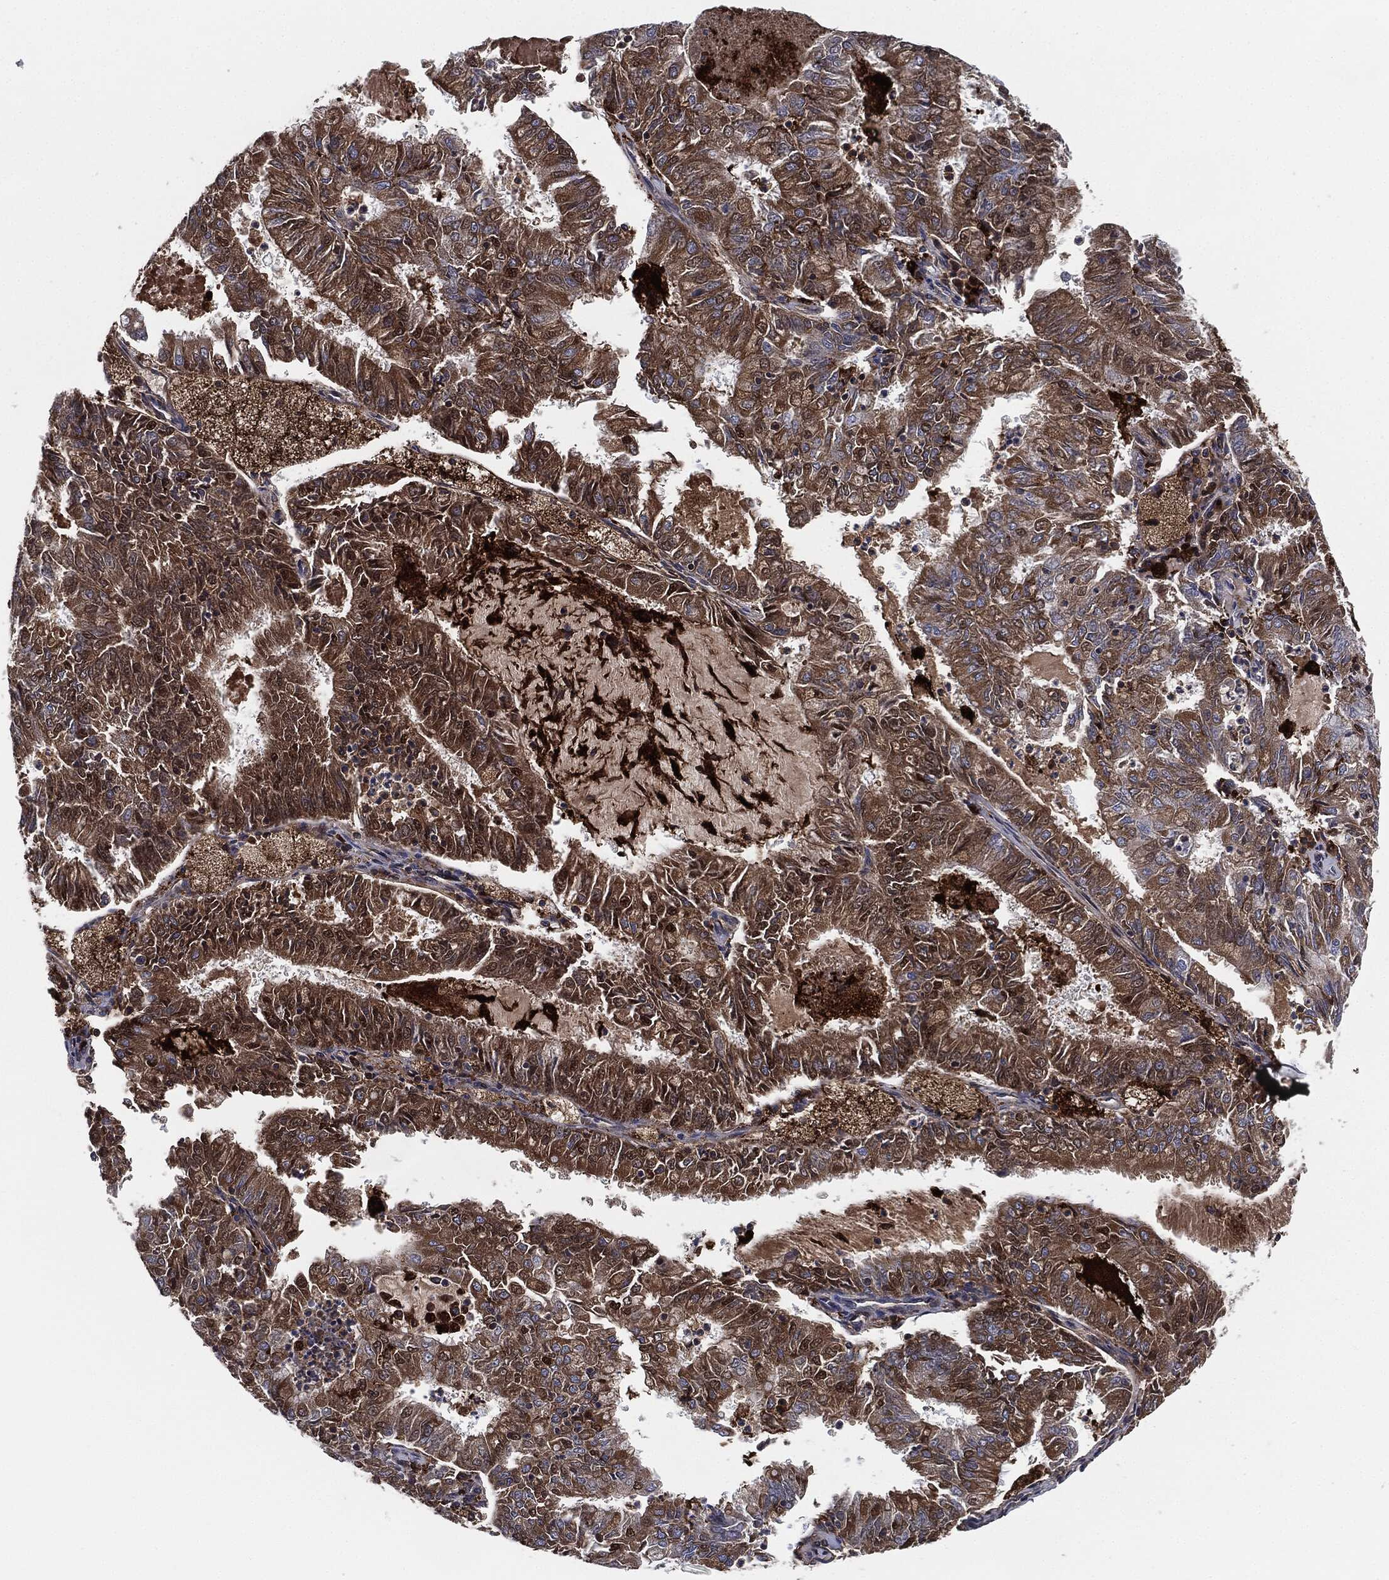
{"staining": {"intensity": "moderate", "quantity": ">75%", "location": "cytoplasmic/membranous"}, "tissue": "endometrial cancer", "cell_type": "Tumor cells", "image_type": "cancer", "snomed": [{"axis": "morphology", "description": "Adenocarcinoma, NOS"}, {"axis": "topography", "description": "Endometrium"}], "caption": "Immunohistochemical staining of human endometrial adenocarcinoma shows medium levels of moderate cytoplasmic/membranous protein expression in about >75% of tumor cells.", "gene": "TMEM11", "patient": {"sex": "female", "age": 57}}